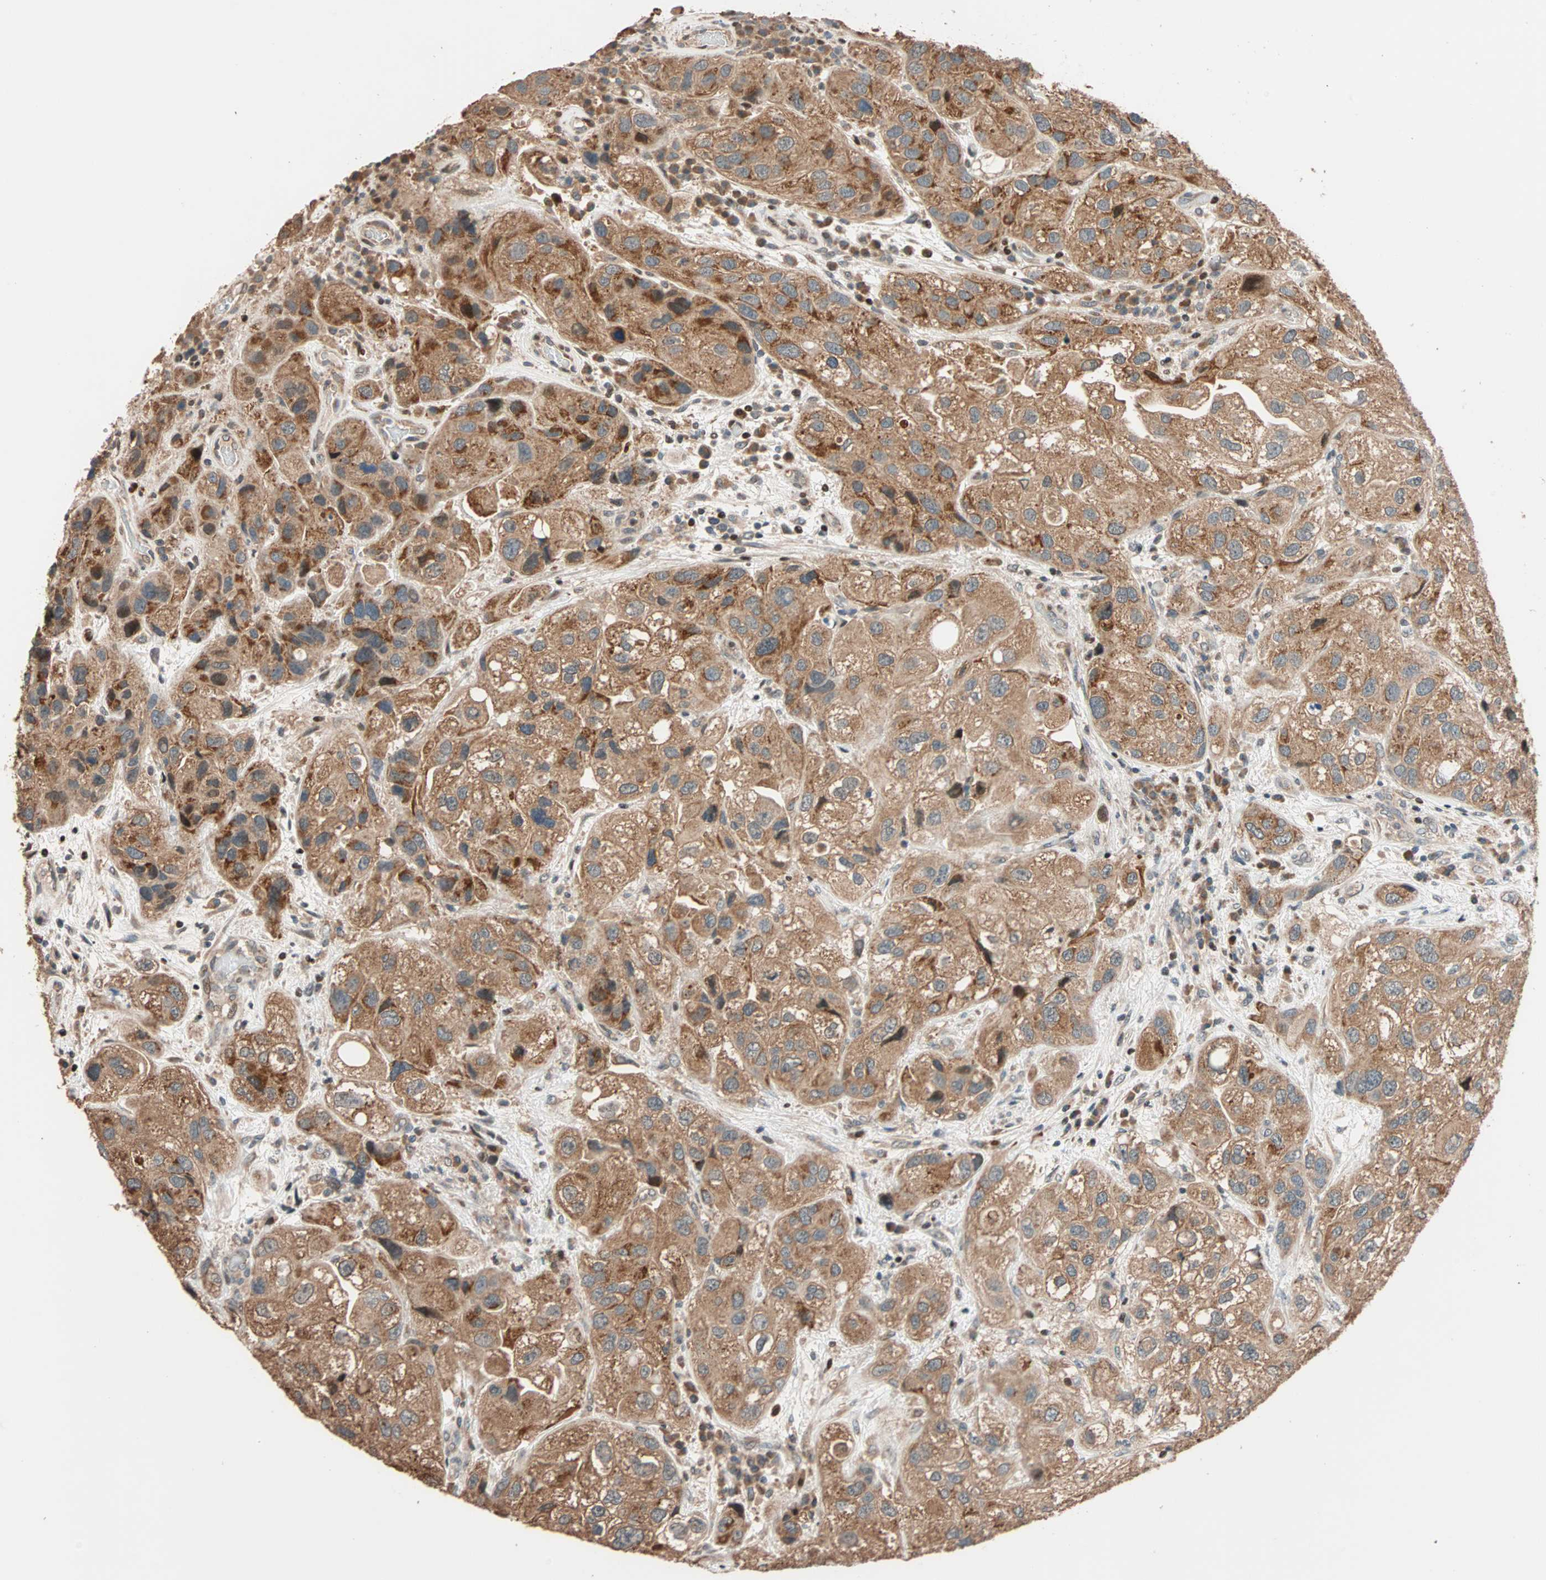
{"staining": {"intensity": "moderate", "quantity": ">75%", "location": "cytoplasmic/membranous"}, "tissue": "urothelial cancer", "cell_type": "Tumor cells", "image_type": "cancer", "snomed": [{"axis": "morphology", "description": "Urothelial carcinoma, High grade"}, {"axis": "topography", "description": "Urinary bladder"}], "caption": "Tumor cells reveal medium levels of moderate cytoplasmic/membranous expression in approximately >75% of cells in high-grade urothelial carcinoma.", "gene": "HECW1", "patient": {"sex": "female", "age": 64}}